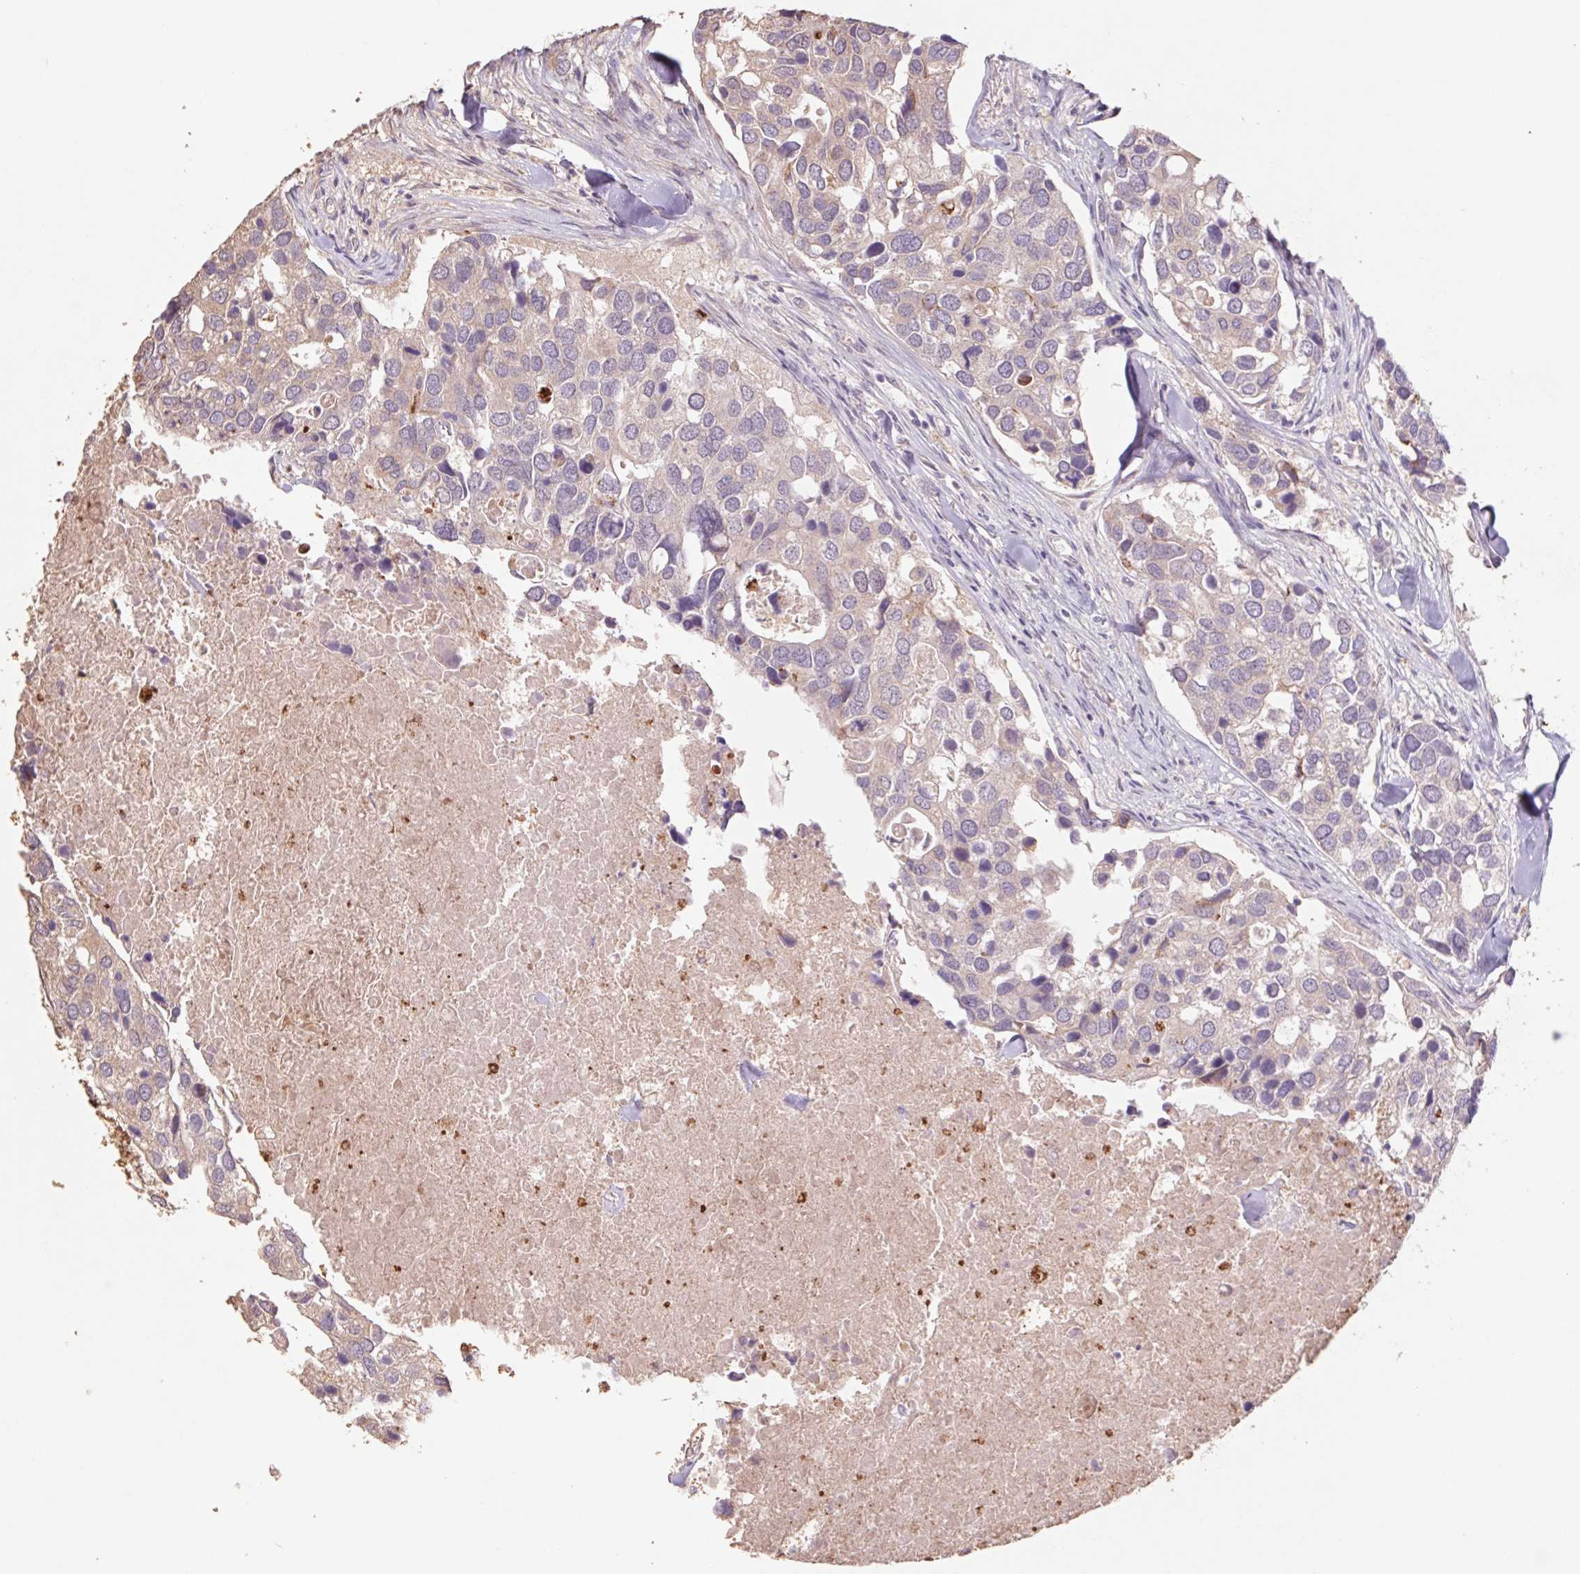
{"staining": {"intensity": "weak", "quantity": "<25%", "location": "cytoplasmic/membranous"}, "tissue": "breast cancer", "cell_type": "Tumor cells", "image_type": "cancer", "snomed": [{"axis": "morphology", "description": "Duct carcinoma"}, {"axis": "topography", "description": "Breast"}], "caption": "IHC micrograph of human breast cancer stained for a protein (brown), which exhibits no staining in tumor cells. (Brightfield microscopy of DAB (3,3'-diaminobenzidine) immunohistochemistry at high magnification).", "gene": "GRM2", "patient": {"sex": "female", "age": 83}}